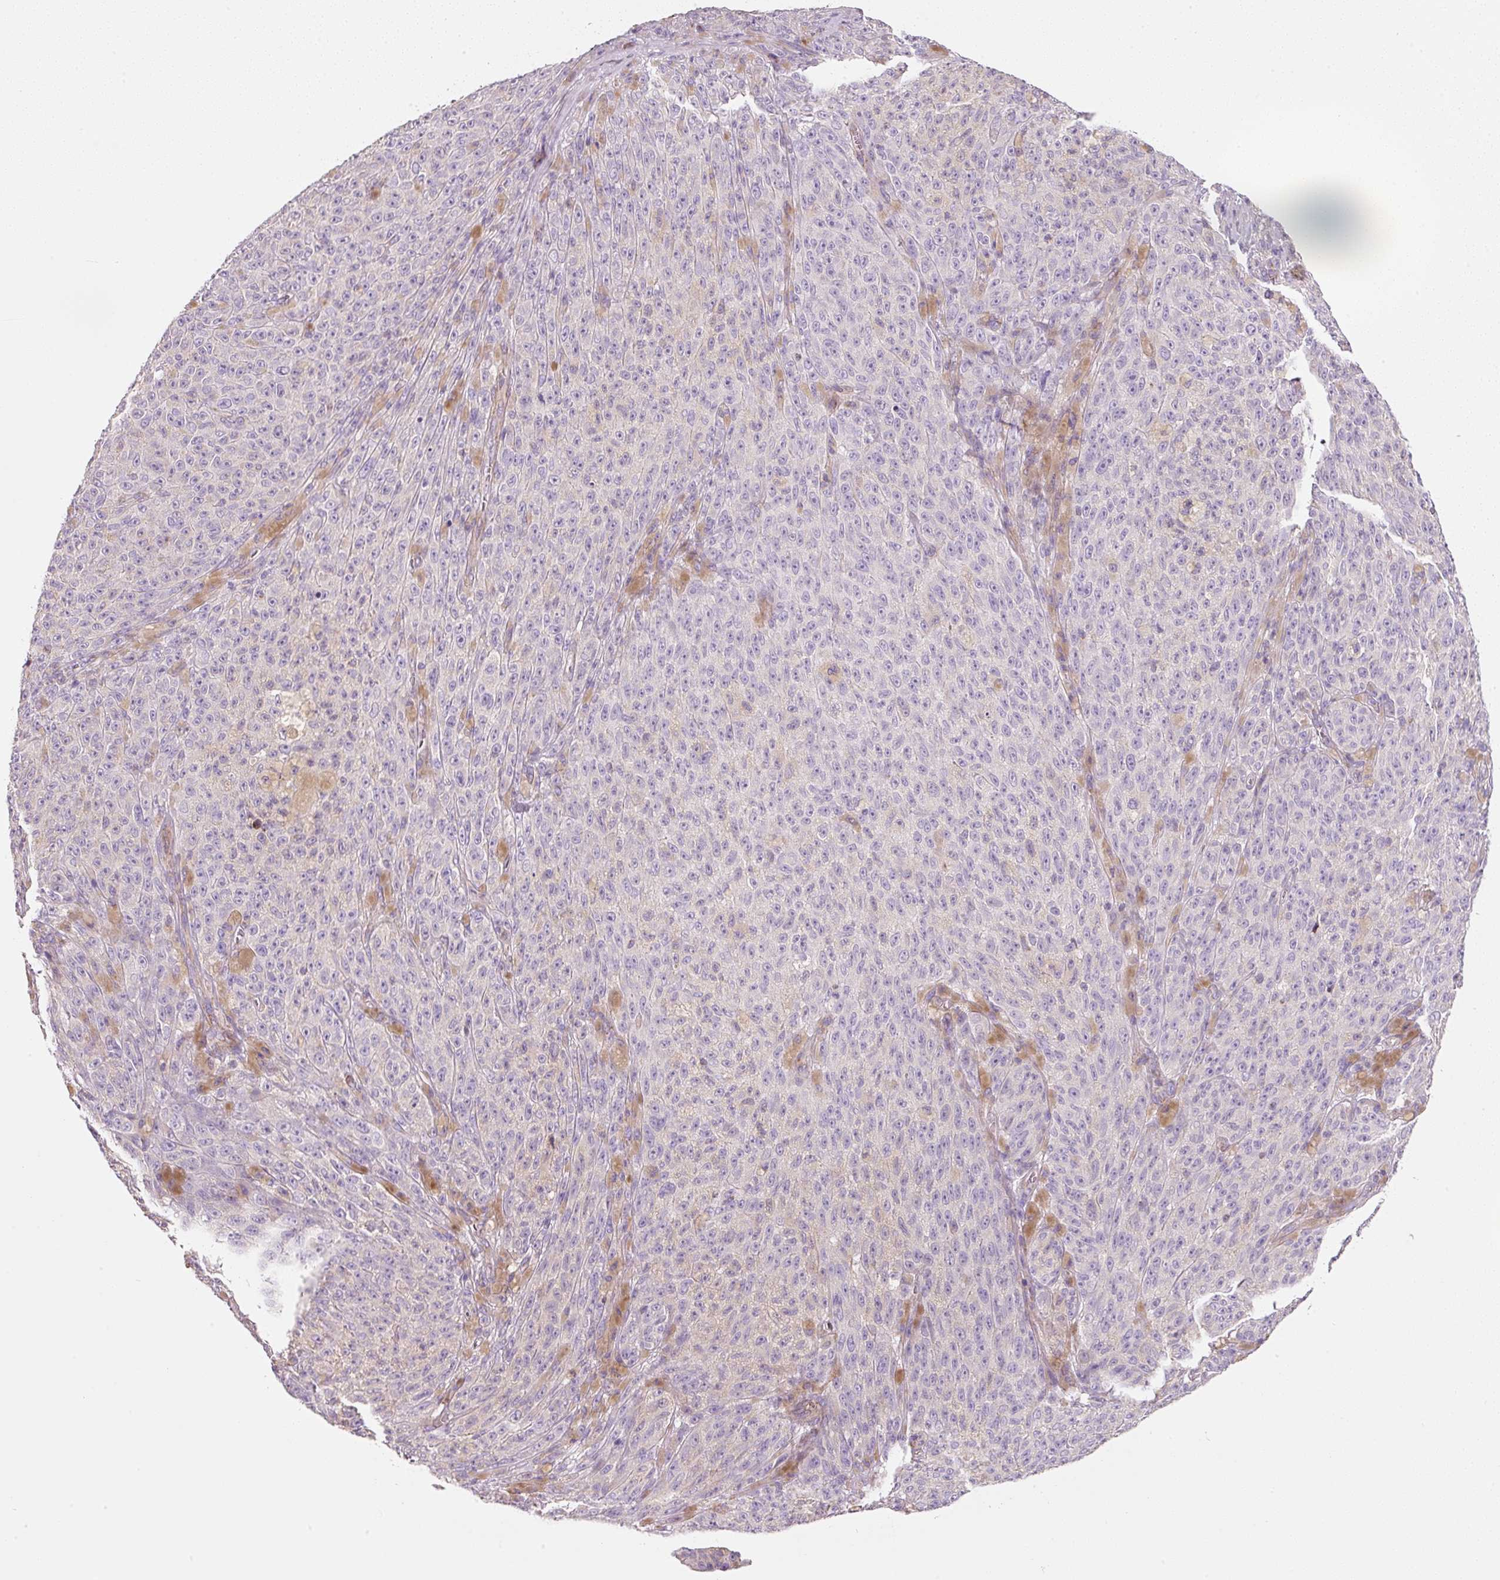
{"staining": {"intensity": "negative", "quantity": "none", "location": "none"}, "tissue": "melanoma", "cell_type": "Tumor cells", "image_type": "cancer", "snomed": [{"axis": "morphology", "description": "Malignant melanoma, NOS"}, {"axis": "topography", "description": "Skin"}], "caption": "DAB (3,3'-diaminobenzidine) immunohistochemical staining of melanoma displays no significant staining in tumor cells.", "gene": "NDUFA1", "patient": {"sex": "female", "age": 82}}